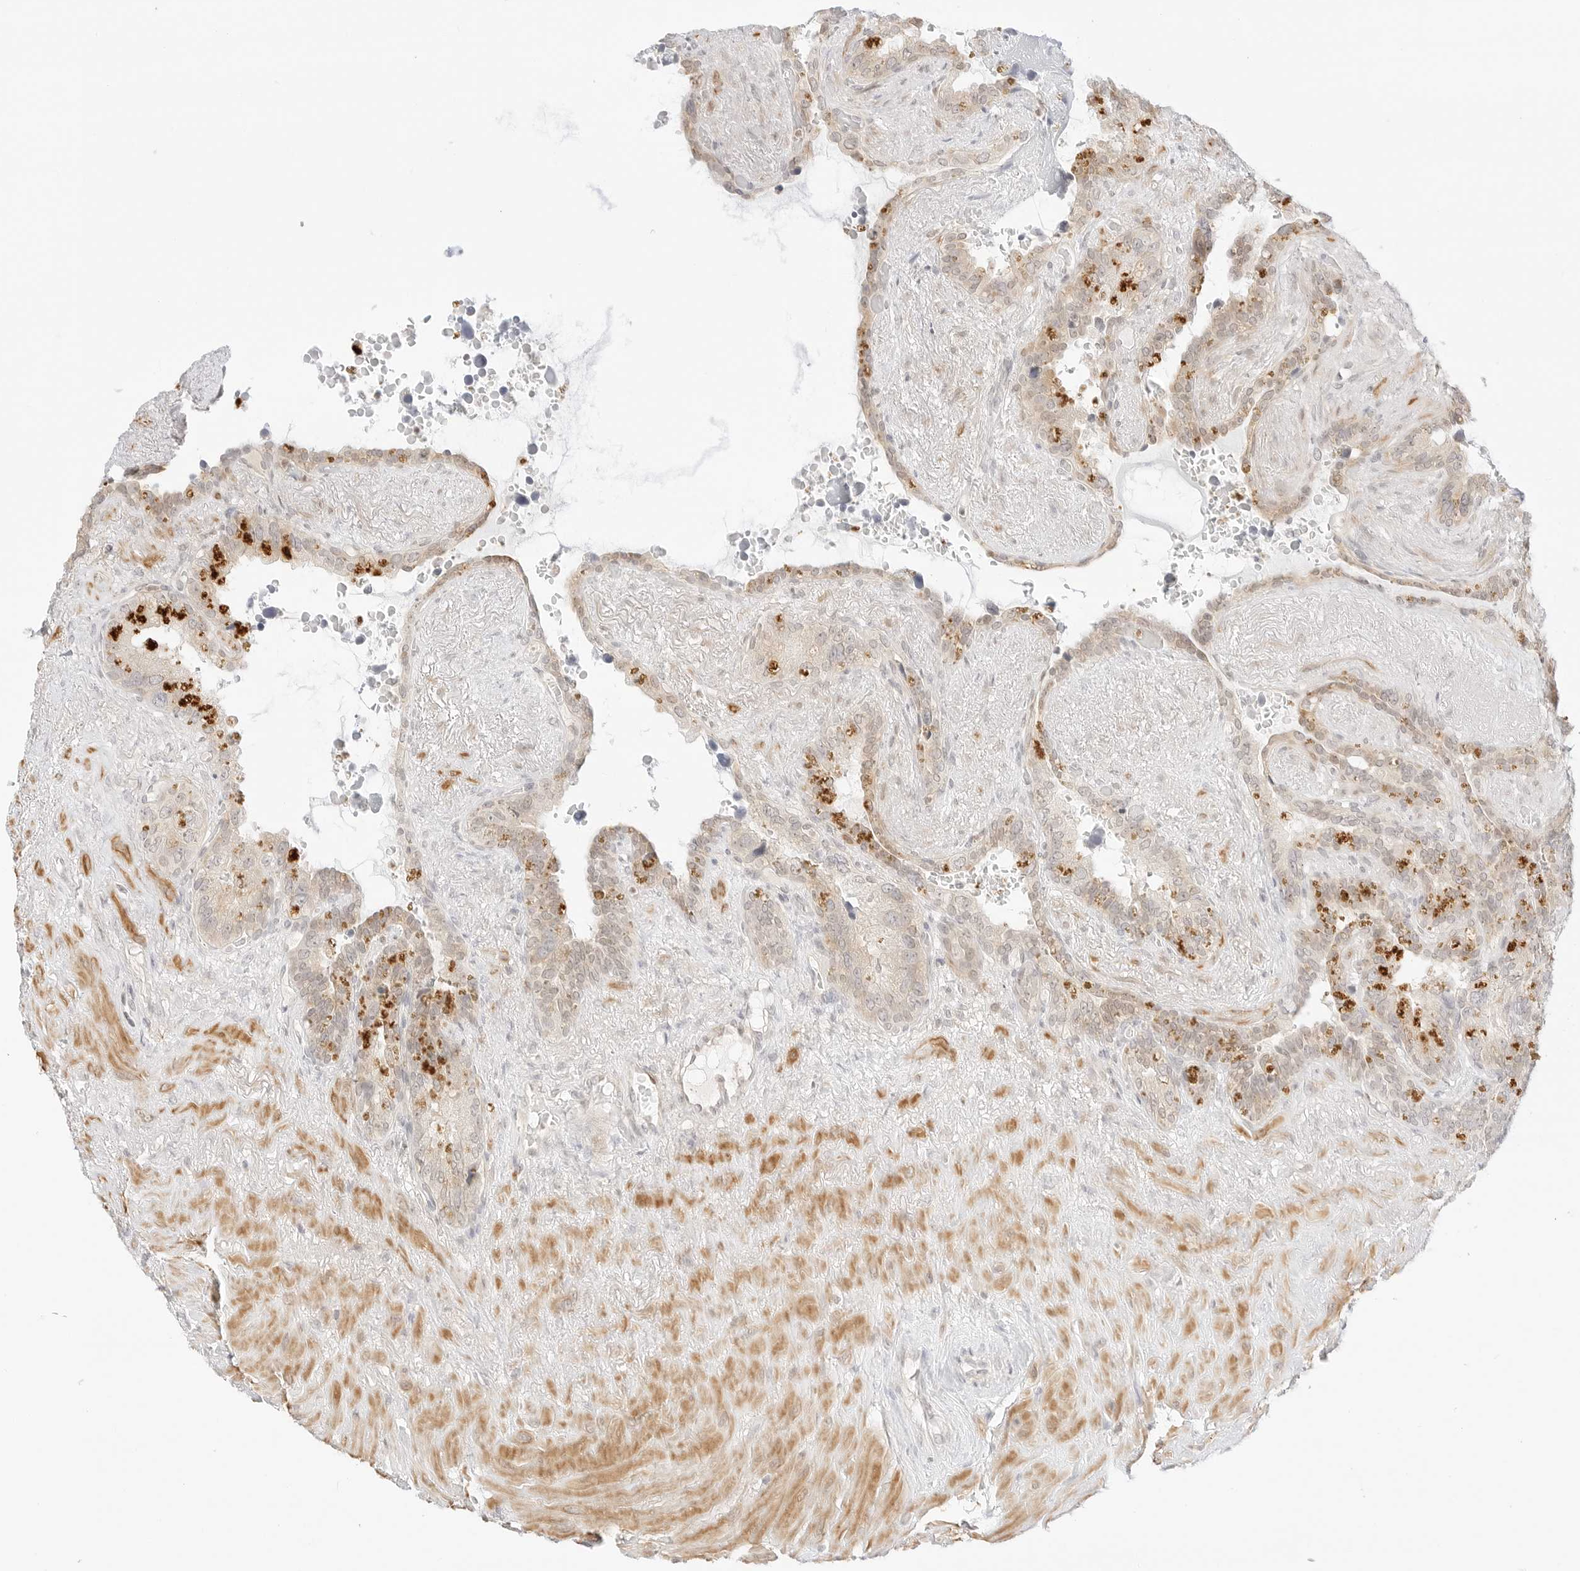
{"staining": {"intensity": "weak", "quantity": "25%-75%", "location": "cytoplasmic/membranous"}, "tissue": "seminal vesicle", "cell_type": "Glandular cells", "image_type": "normal", "snomed": [{"axis": "morphology", "description": "Normal tissue, NOS"}, {"axis": "topography", "description": "Seminal veicle"}], "caption": "Human seminal vesicle stained with a protein marker shows weak staining in glandular cells.", "gene": "GNAS", "patient": {"sex": "male", "age": 80}}